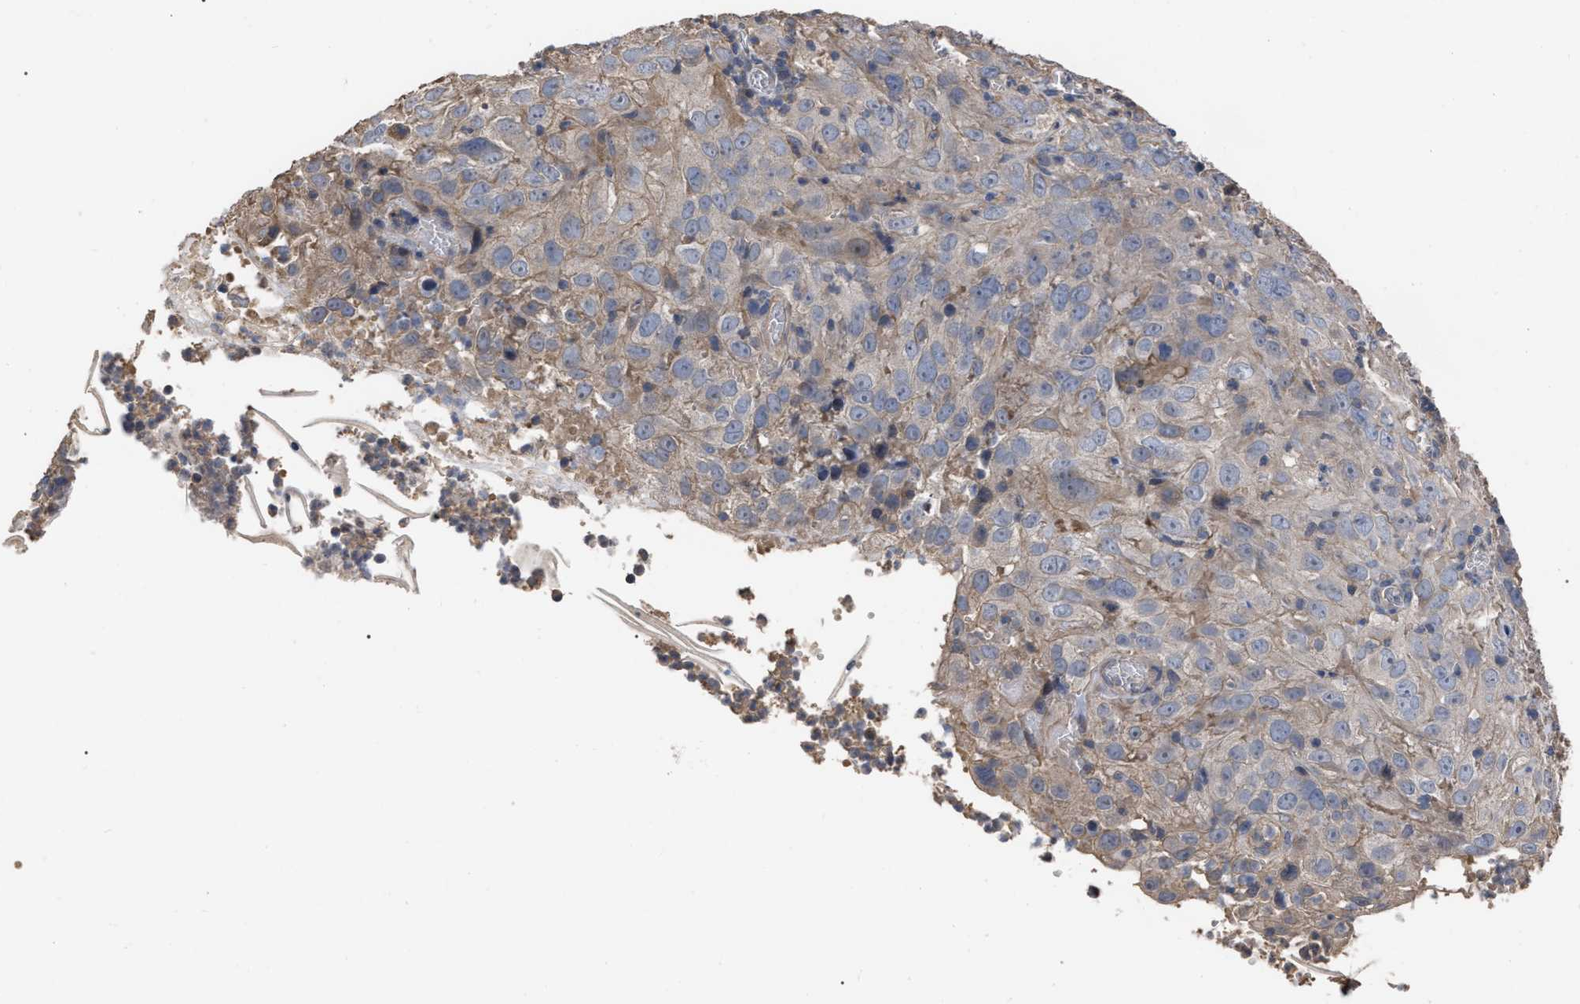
{"staining": {"intensity": "weak", "quantity": "<25%", "location": "cytoplasmic/membranous"}, "tissue": "cervical cancer", "cell_type": "Tumor cells", "image_type": "cancer", "snomed": [{"axis": "morphology", "description": "Squamous cell carcinoma, NOS"}, {"axis": "topography", "description": "Cervix"}], "caption": "Tumor cells are negative for brown protein staining in cervical cancer.", "gene": "BTN2A1", "patient": {"sex": "female", "age": 32}}